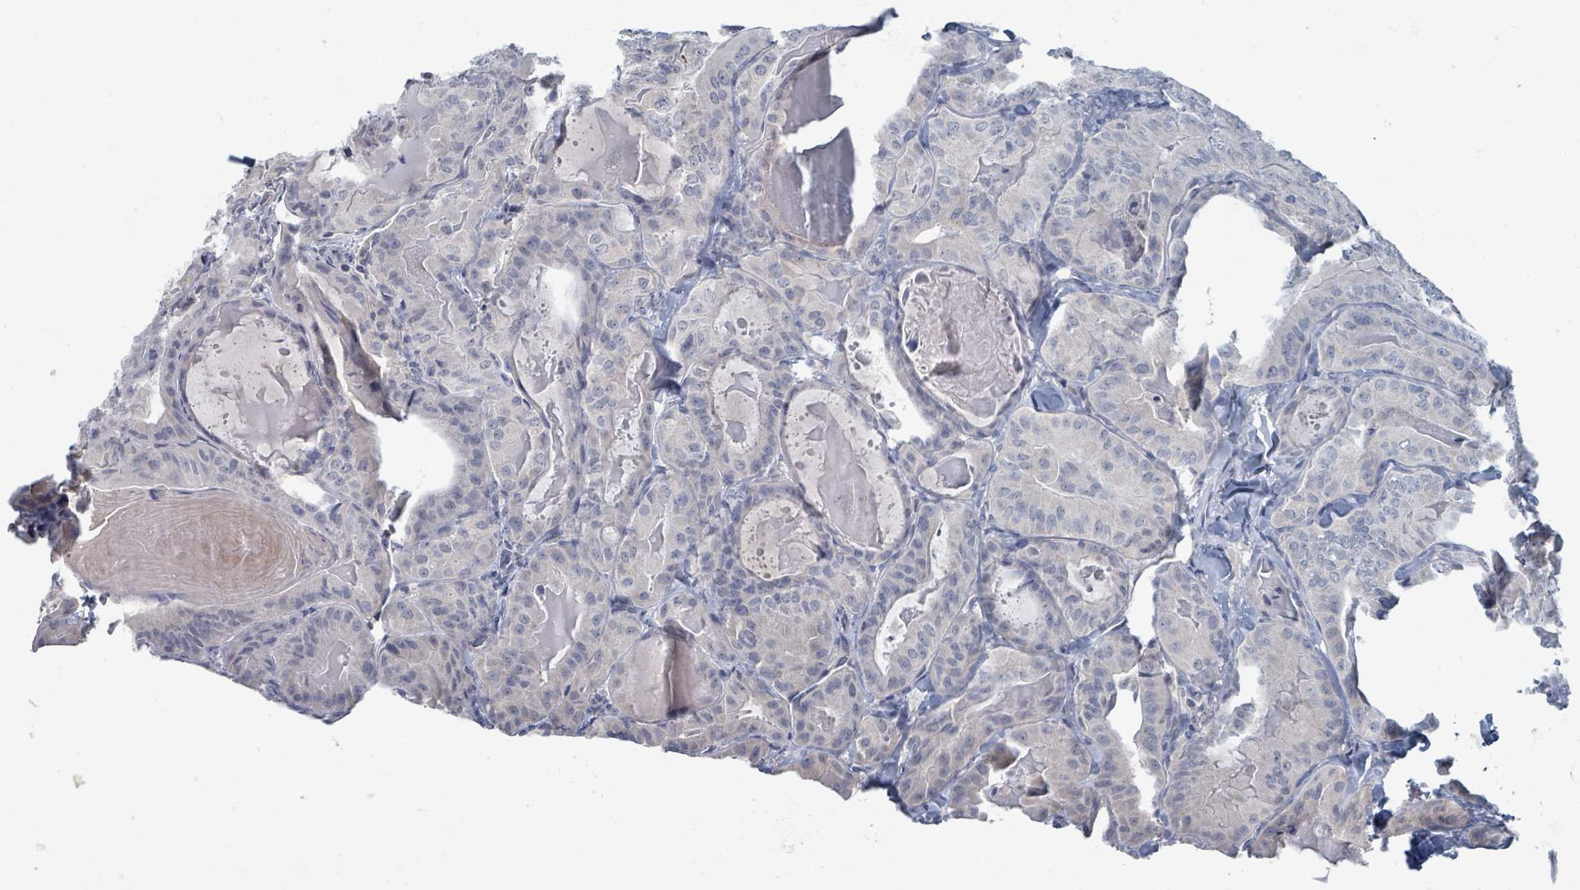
{"staining": {"intensity": "negative", "quantity": "none", "location": "none"}, "tissue": "thyroid cancer", "cell_type": "Tumor cells", "image_type": "cancer", "snomed": [{"axis": "morphology", "description": "Papillary adenocarcinoma, NOS"}, {"axis": "topography", "description": "Thyroid gland"}], "caption": "Protein analysis of thyroid cancer (papillary adenocarcinoma) exhibits no significant staining in tumor cells.", "gene": "WNT11", "patient": {"sex": "female", "age": 68}}